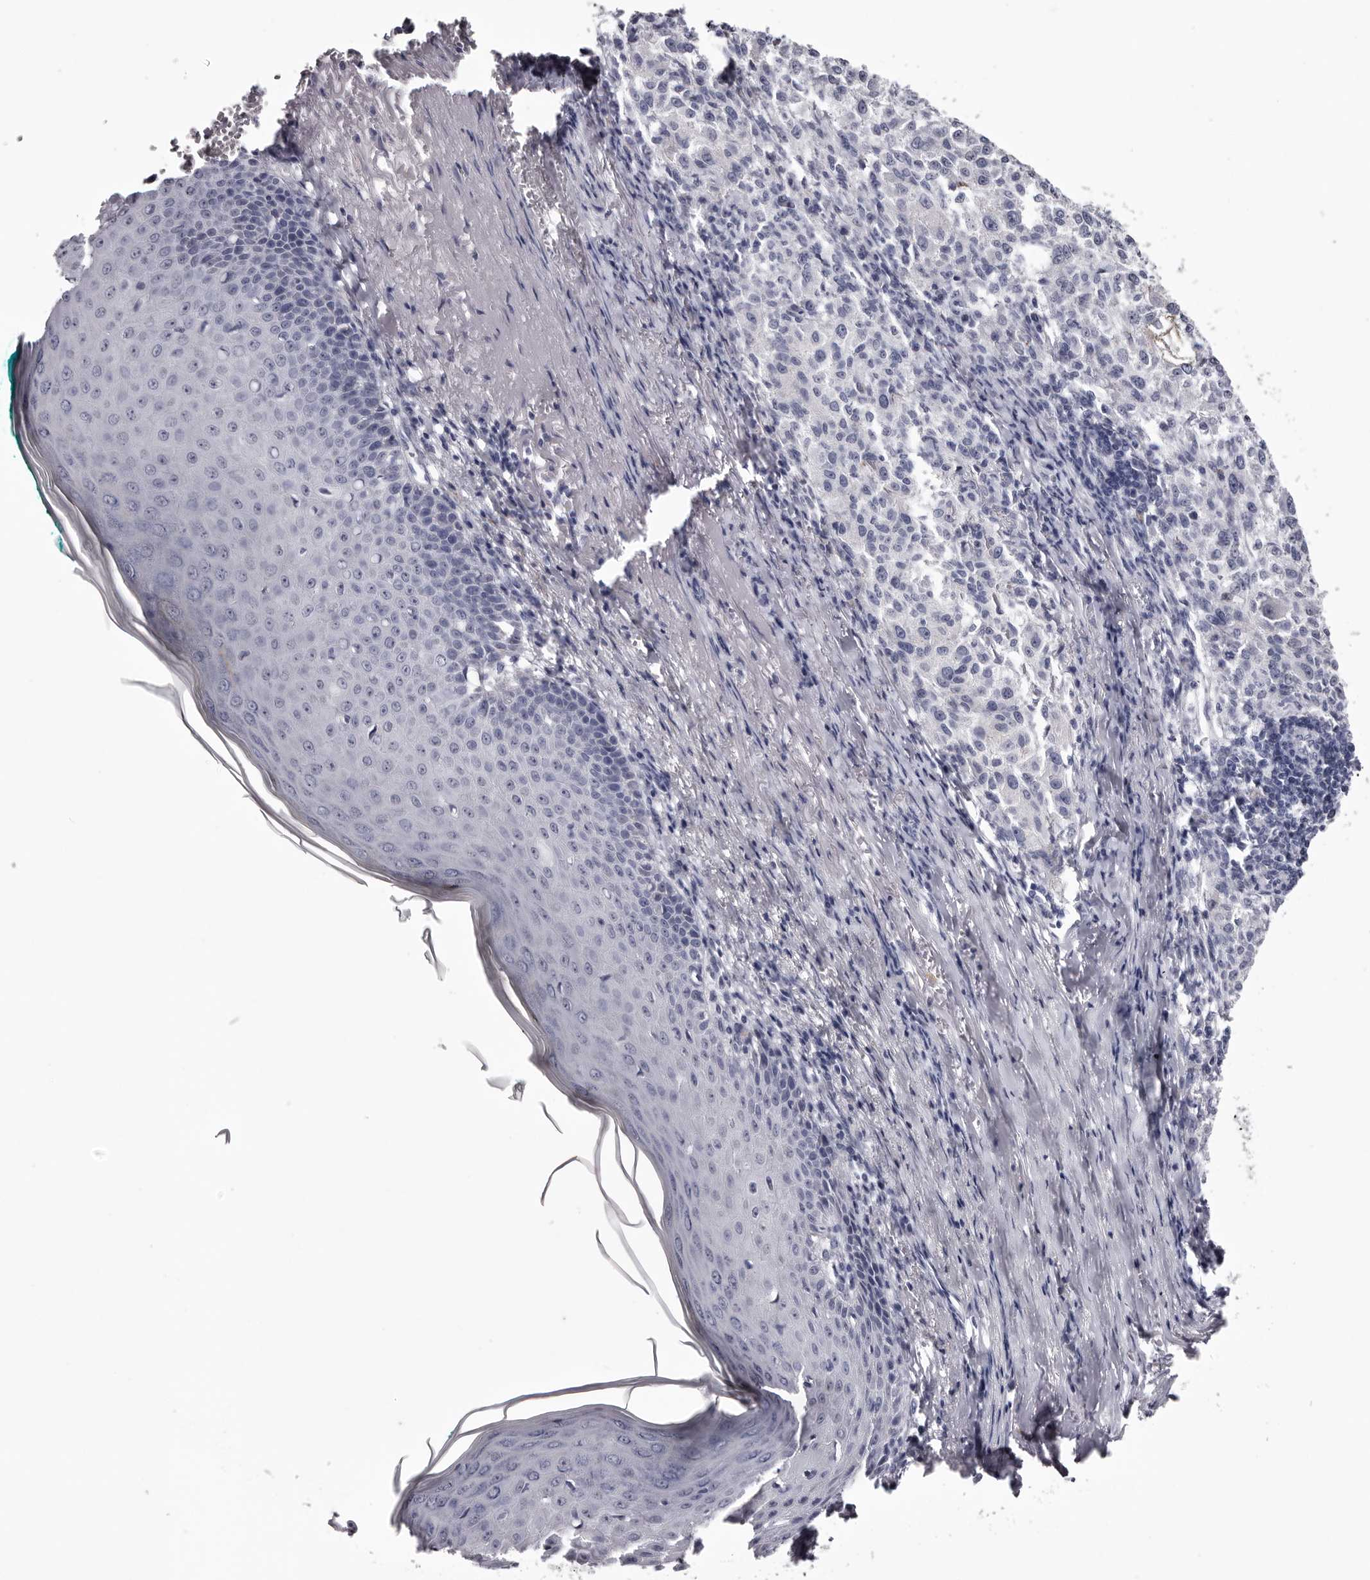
{"staining": {"intensity": "negative", "quantity": "none", "location": "none"}, "tissue": "melanoma", "cell_type": "Tumor cells", "image_type": "cancer", "snomed": [{"axis": "morphology", "description": "Necrosis, NOS"}, {"axis": "morphology", "description": "Malignant melanoma, NOS"}, {"axis": "topography", "description": "Skin"}], "caption": "DAB immunohistochemical staining of melanoma shows no significant positivity in tumor cells. Nuclei are stained in blue.", "gene": "CA6", "patient": {"sex": "female", "age": 87}}